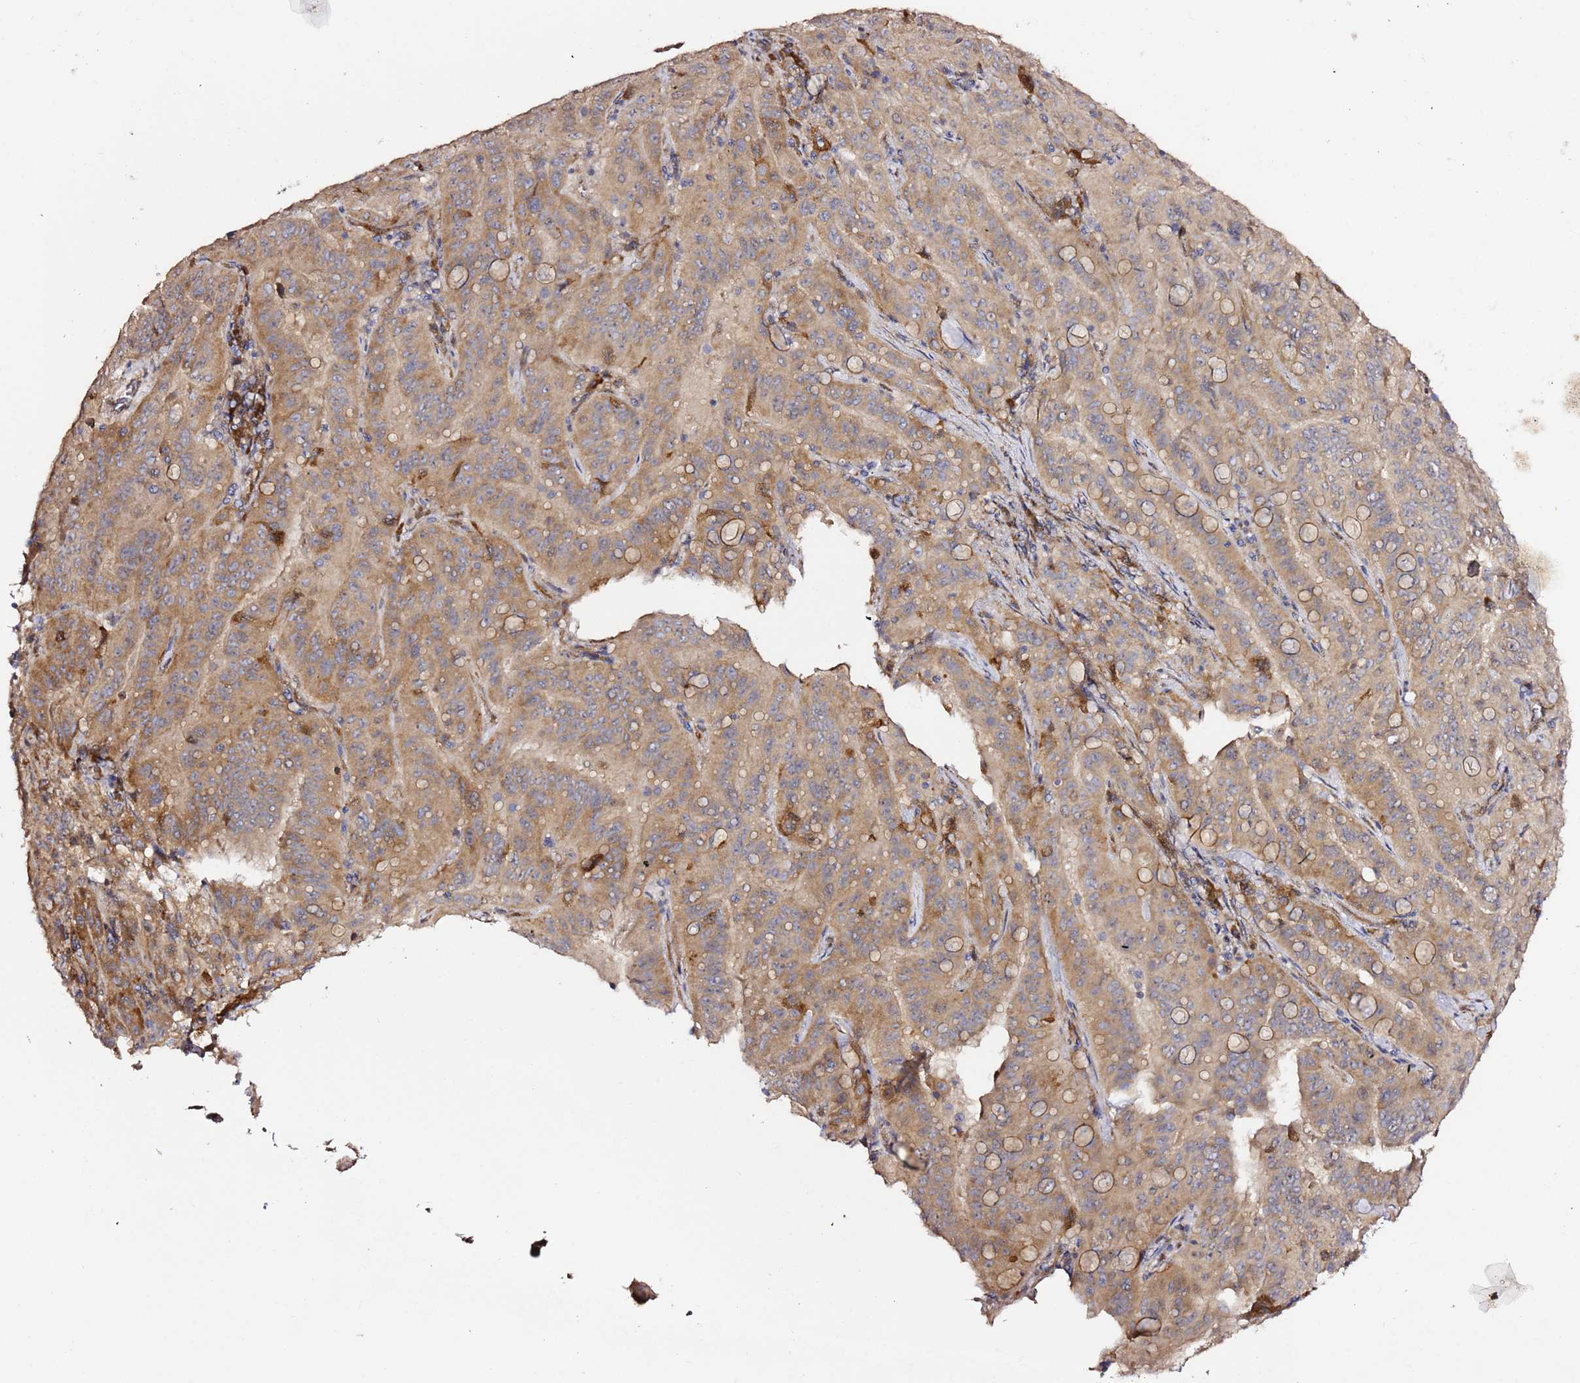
{"staining": {"intensity": "moderate", "quantity": "25%-75%", "location": "cytoplasmic/membranous"}, "tissue": "pancreatic cancer", "cell_type": "Tumor cells", "image_type": "cancer", "snomed": [{"axis": "morphology", "description": "Adenocarcinoma, NOS"}, {"axis": "topography", "description": "Pancreas"}], "caption": "A photomicrograph of adenocarcinoma (pancreatic) stained for a protein demonstrates moderate cytoplasmic/membranous brown staining in tumor cells.", "gene": "HSD17B7", "patient": {"sex": "male", "age": 63}}